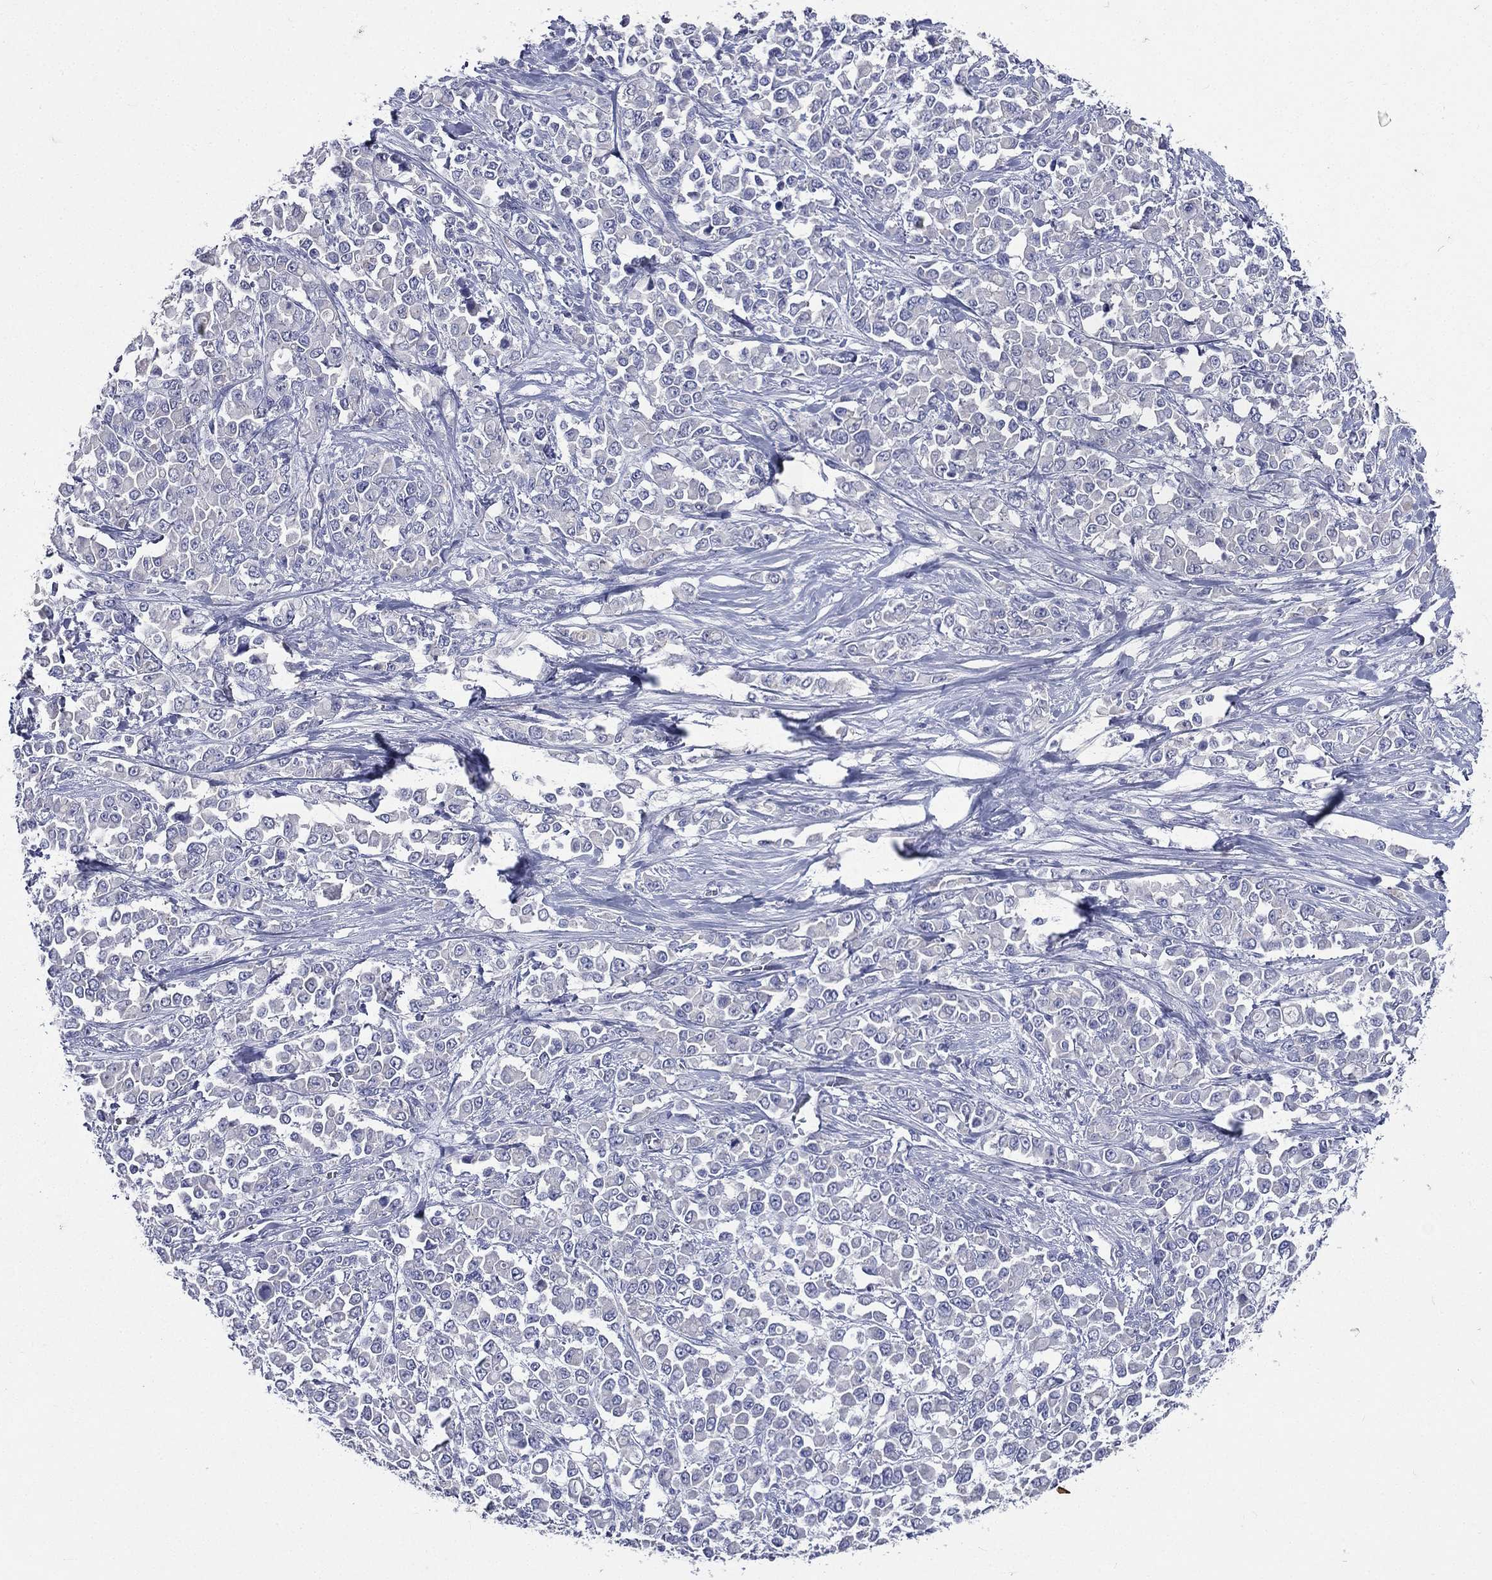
{"staining": {"intensity": "negative", "quantity": "none", "location": "none"}, "tissue": "stomach cancer", "cell_type": "Tumor cells", "image_type": "cancer", "snomed": [{"axis": "morphology", "description": "Adenocarcinoma, NOS"}, {"axis": "topography", "description": "Stomach"}], "caption": "Tumor cells are negative for brown protein staining in stomach cancer (adenocarcinoma).", "gene": "TGM1", "patient": {"sex": "female", "age": 76}}